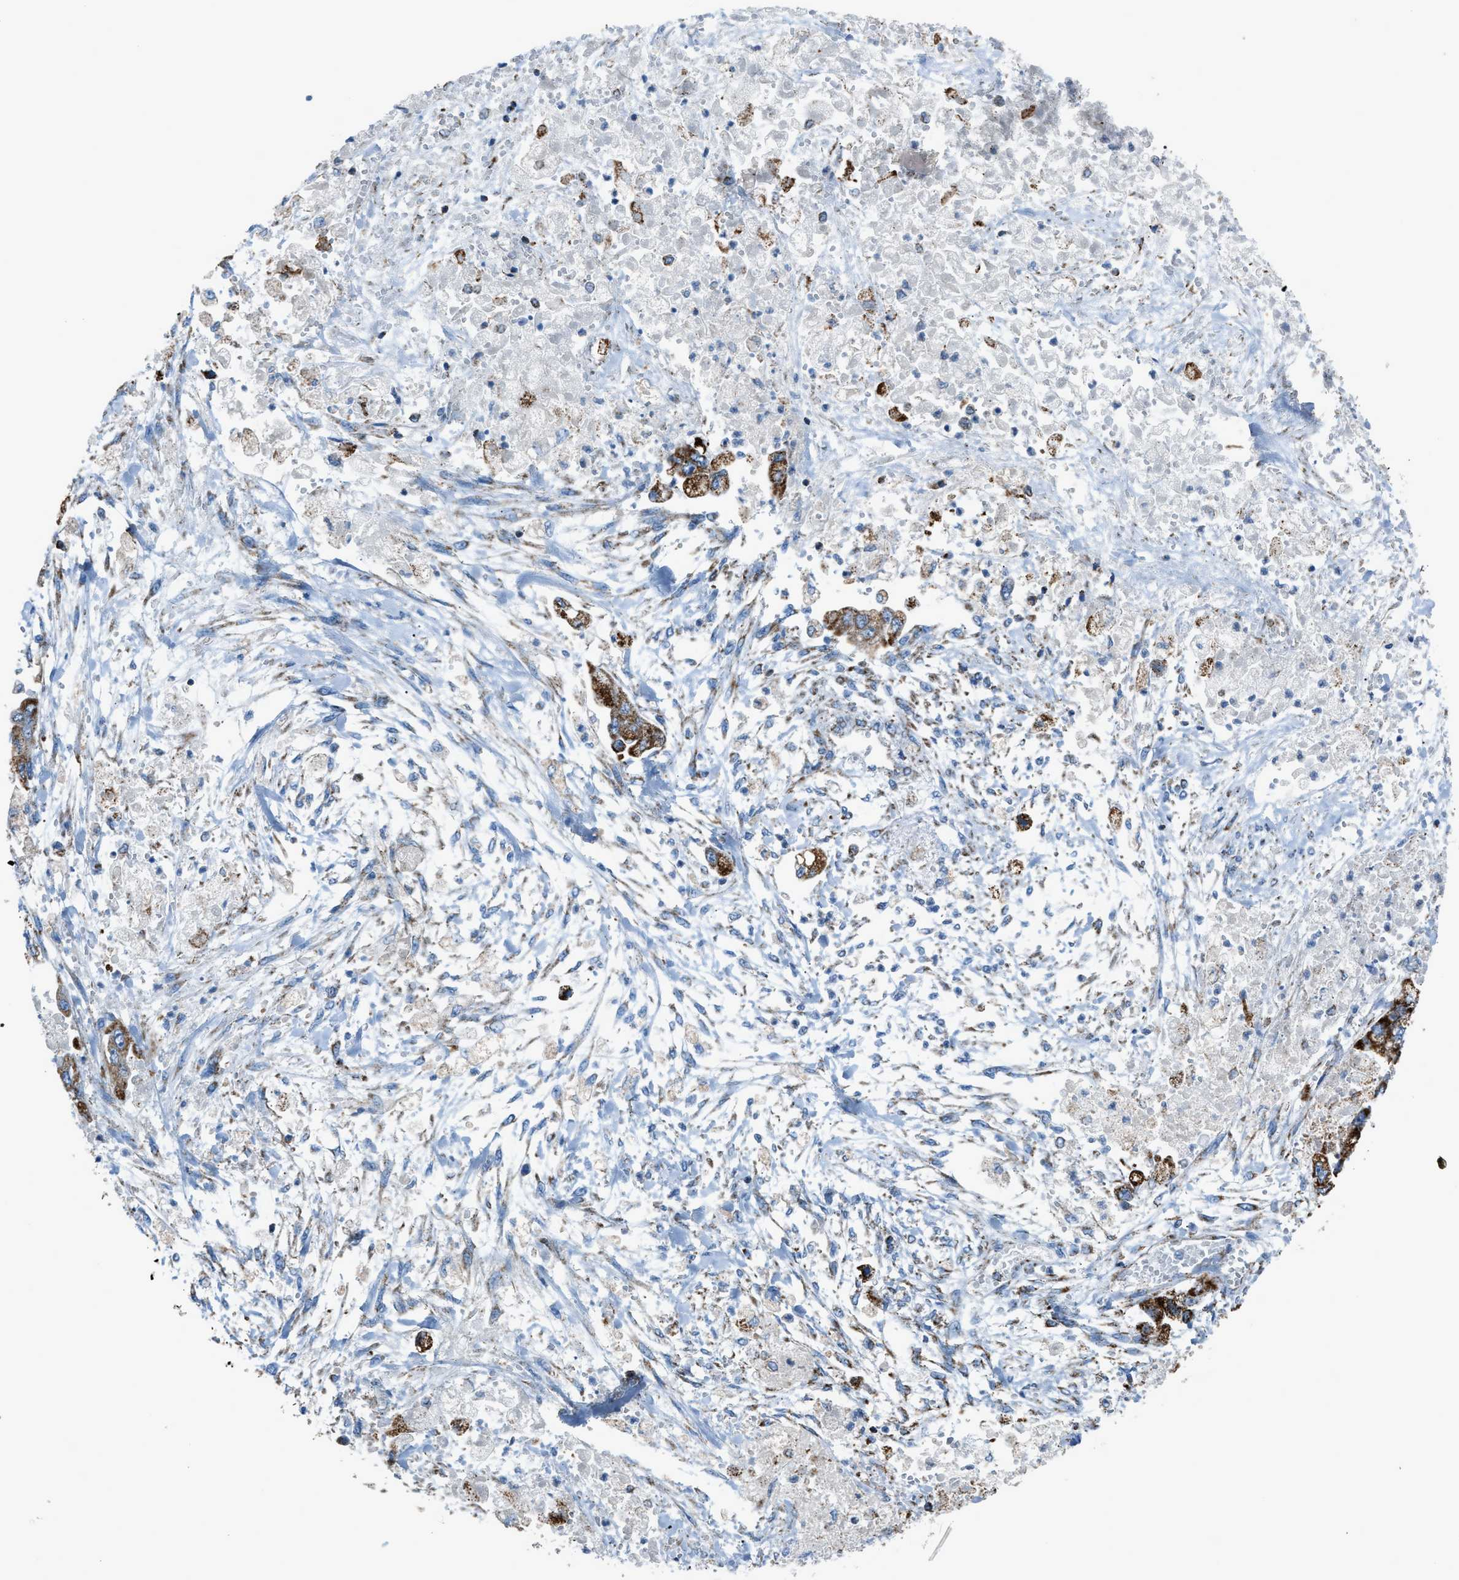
{"staining": {"intensity": "strong", "quantity": ">75%", "location": "cytoplasmic/membranous"}, "tissue": "stomach cancer", "cell_type": "Tumor cells", "image_type": "cancer", "snomed": [{"axis": "morphology", "description": "Normal tissue, NOS"}, {"axis": "morphology", "description": "Adenocarcinoma, NOS"}, {"axis": "topography", "description": "Stomach"}], "caption": "Immunohistochemical staining of stomach adenocarcinoma shows high levels of strong cytoplasmic/membranous expression in about >75% of tumor cells.", "gene": "MDH2", "patient": {"sex": "male", "age": 62}}